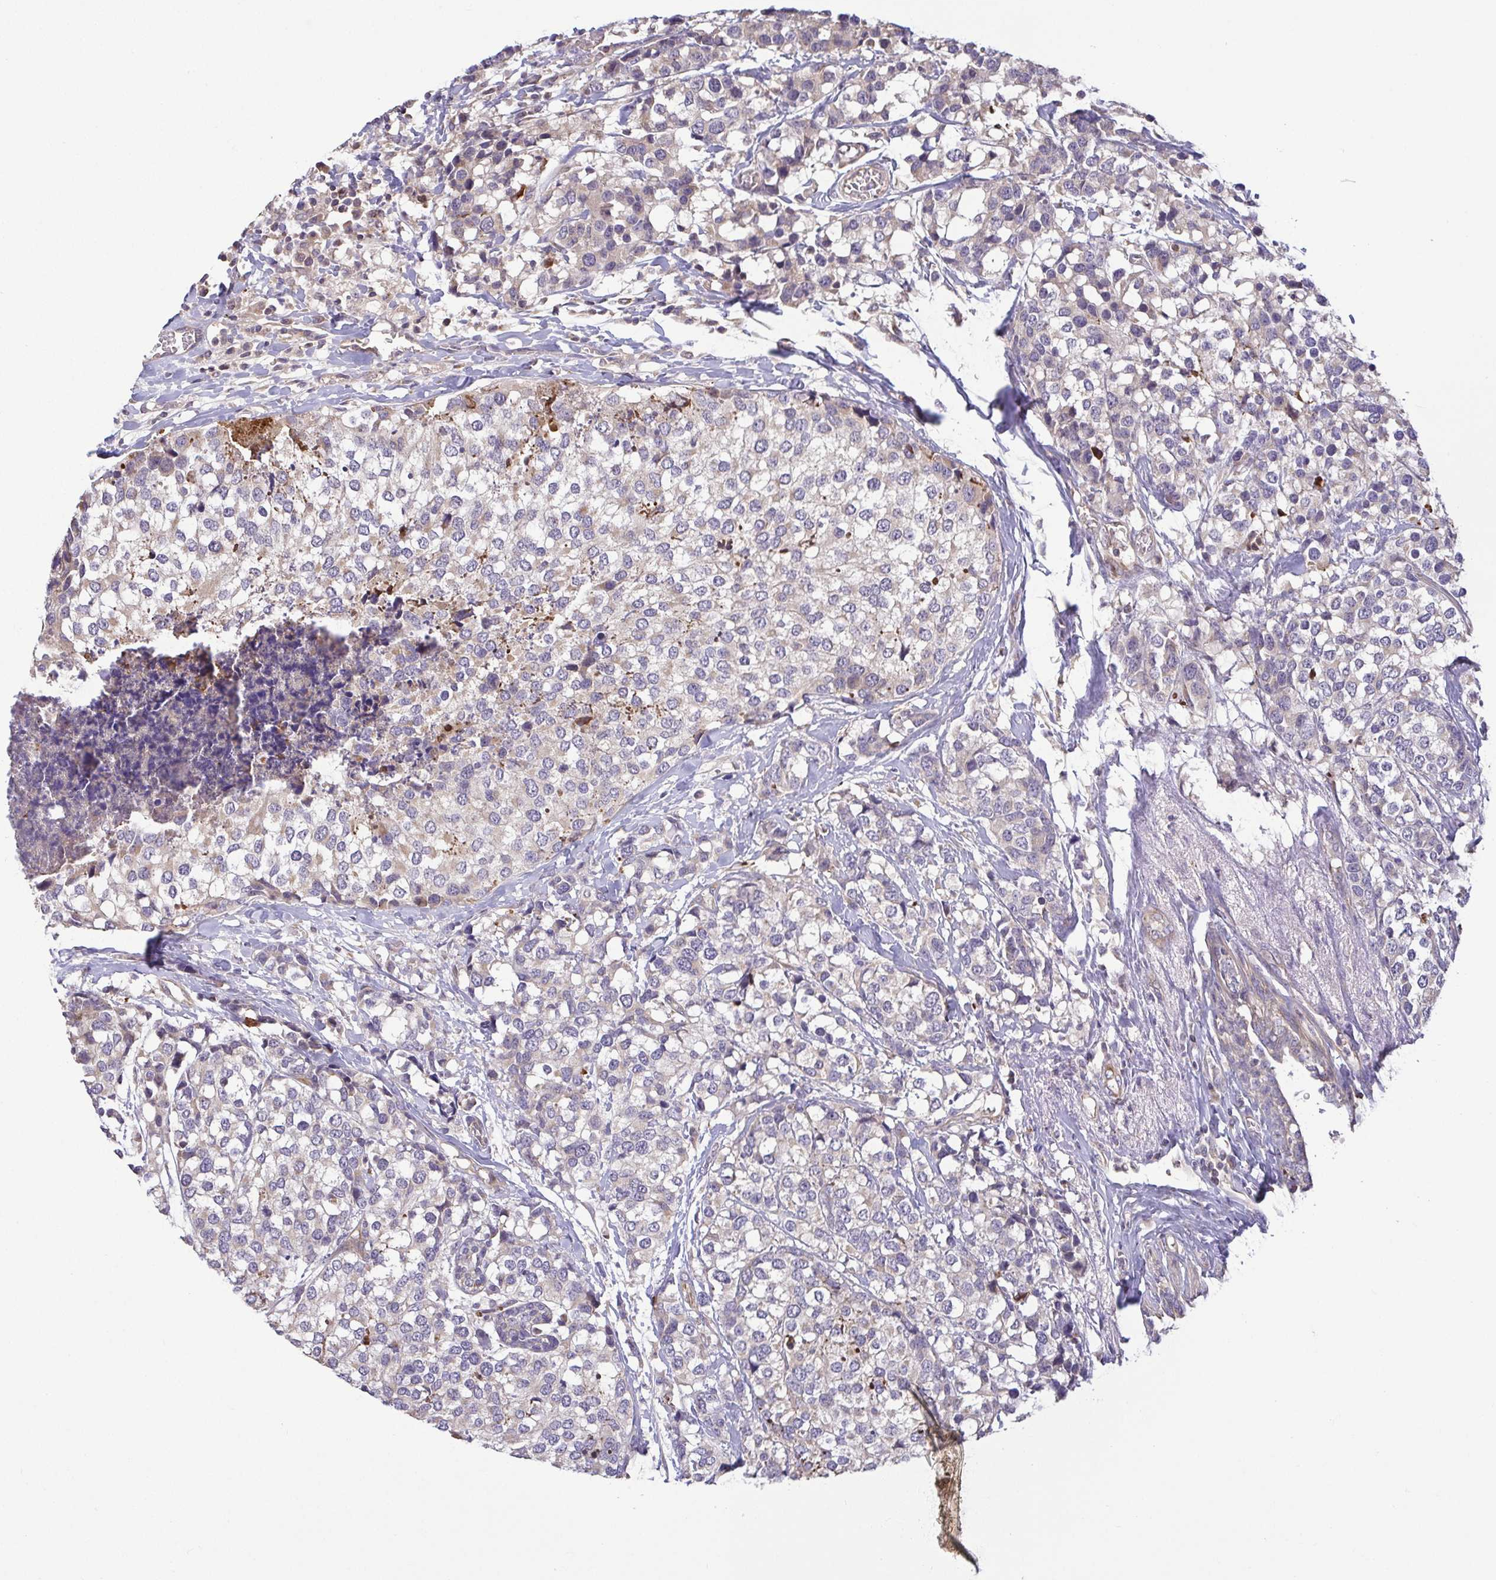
{"staining": {"intensity": "weak", "quantity": "25%-75%", "location": "cytoplasmic/membranous"}, "tissue": "breast cancer", "cell_type": "Tumor cells", "image_type": "cancer", "snomed": [{"axis": "morphology", "description": "Lobular carcinoma"}, {"axis": "topography", "description": "Breast"}], "caption": "Breast lobular carcinoma stained with a protein marker shows weak staining in tumor cells.", "gene": "OSBPL7", "patient": {"sex": "female", "age": 59}}